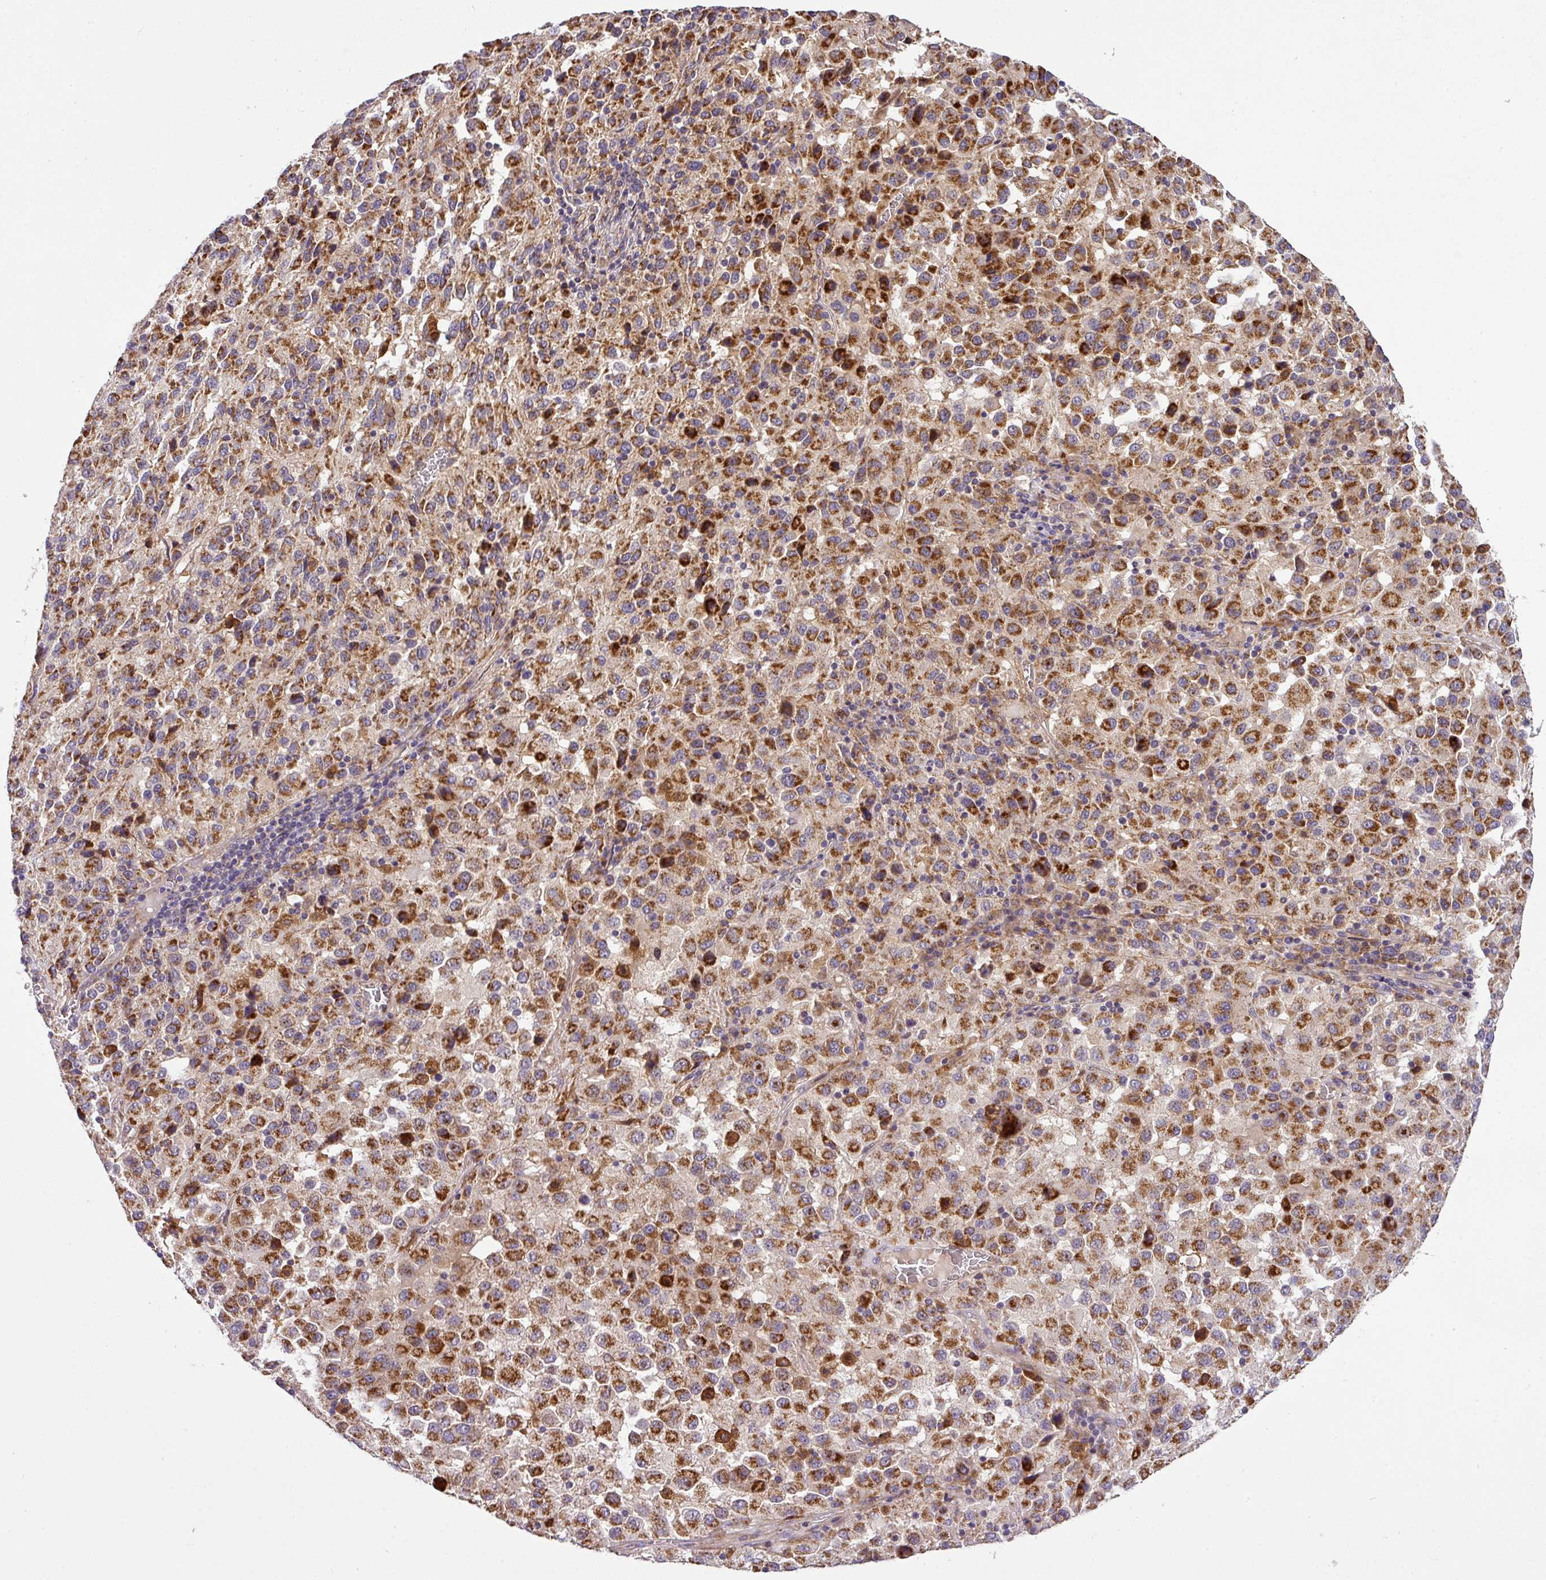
{"staining": {"intensity": "strong", "quantity": ">75%", "location": "cytoplasmic/membranous"}, "tissue": "melanoma", "cell_type": "Tumor cells", "image_type": "cancer", "snomed": [{"axis": "morphology", "description": "Malignant melanoma, Metastatic site"}, {"axis": "topography", "description": "Lung"}], "caption": "Malignant melanoma (metastatic site) tissue shows strong cytoplasmic/membranous staining in approximately >75% of tumor cells, visualized by immunohistochemistry.", "gene": "ZNF513", "patient": {"sex": "male", "age": 64}}